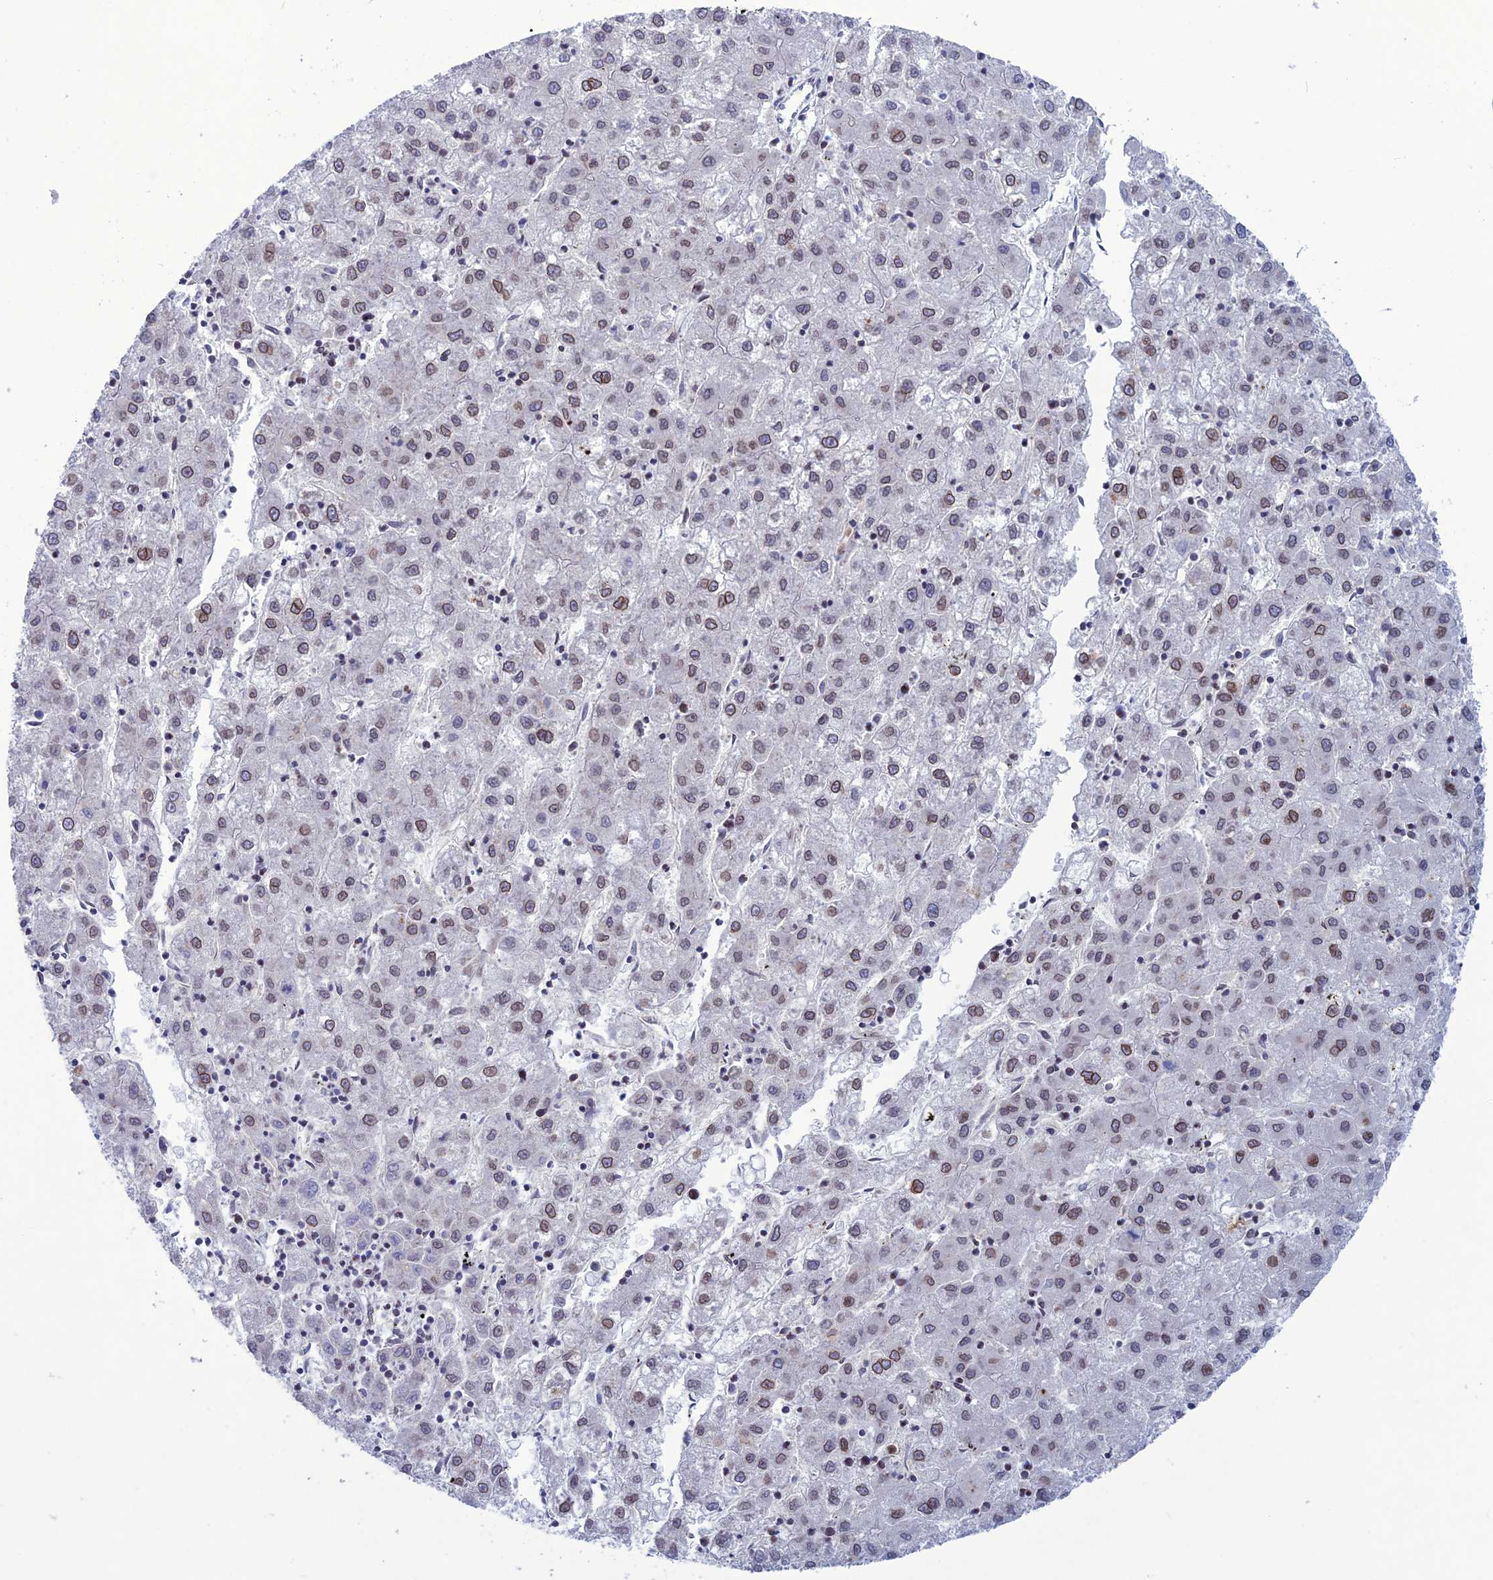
{"staining": {"intensity": "moderate", "quantity": ">75%", "location": "cytoplasmic/membranous,nuclear"}, "tissue": "liver cancer", "cell_type": "Tumor cells", "image_type": "cancer", "snomed": [{"axis": "morphology", "description": "Carcinoma, Hepatocellular, NOS"}, {"axis": "topography", "description": "Liver"}], "caption": "An immunohistochemistry (IHC) photomicrograph of neoplastic tissue is shown. Protein staining in brown highlights moderate cytoplasmic/membranous and nuclear positivity in liver hepatocellular carcinoma within tumor cells. (DAB (3,3'-diaminobenzidine) IHC with brightfield microscopy, high magnification).", "gene": "WDR46", "patient": {"sex": "male", "age": 72}}